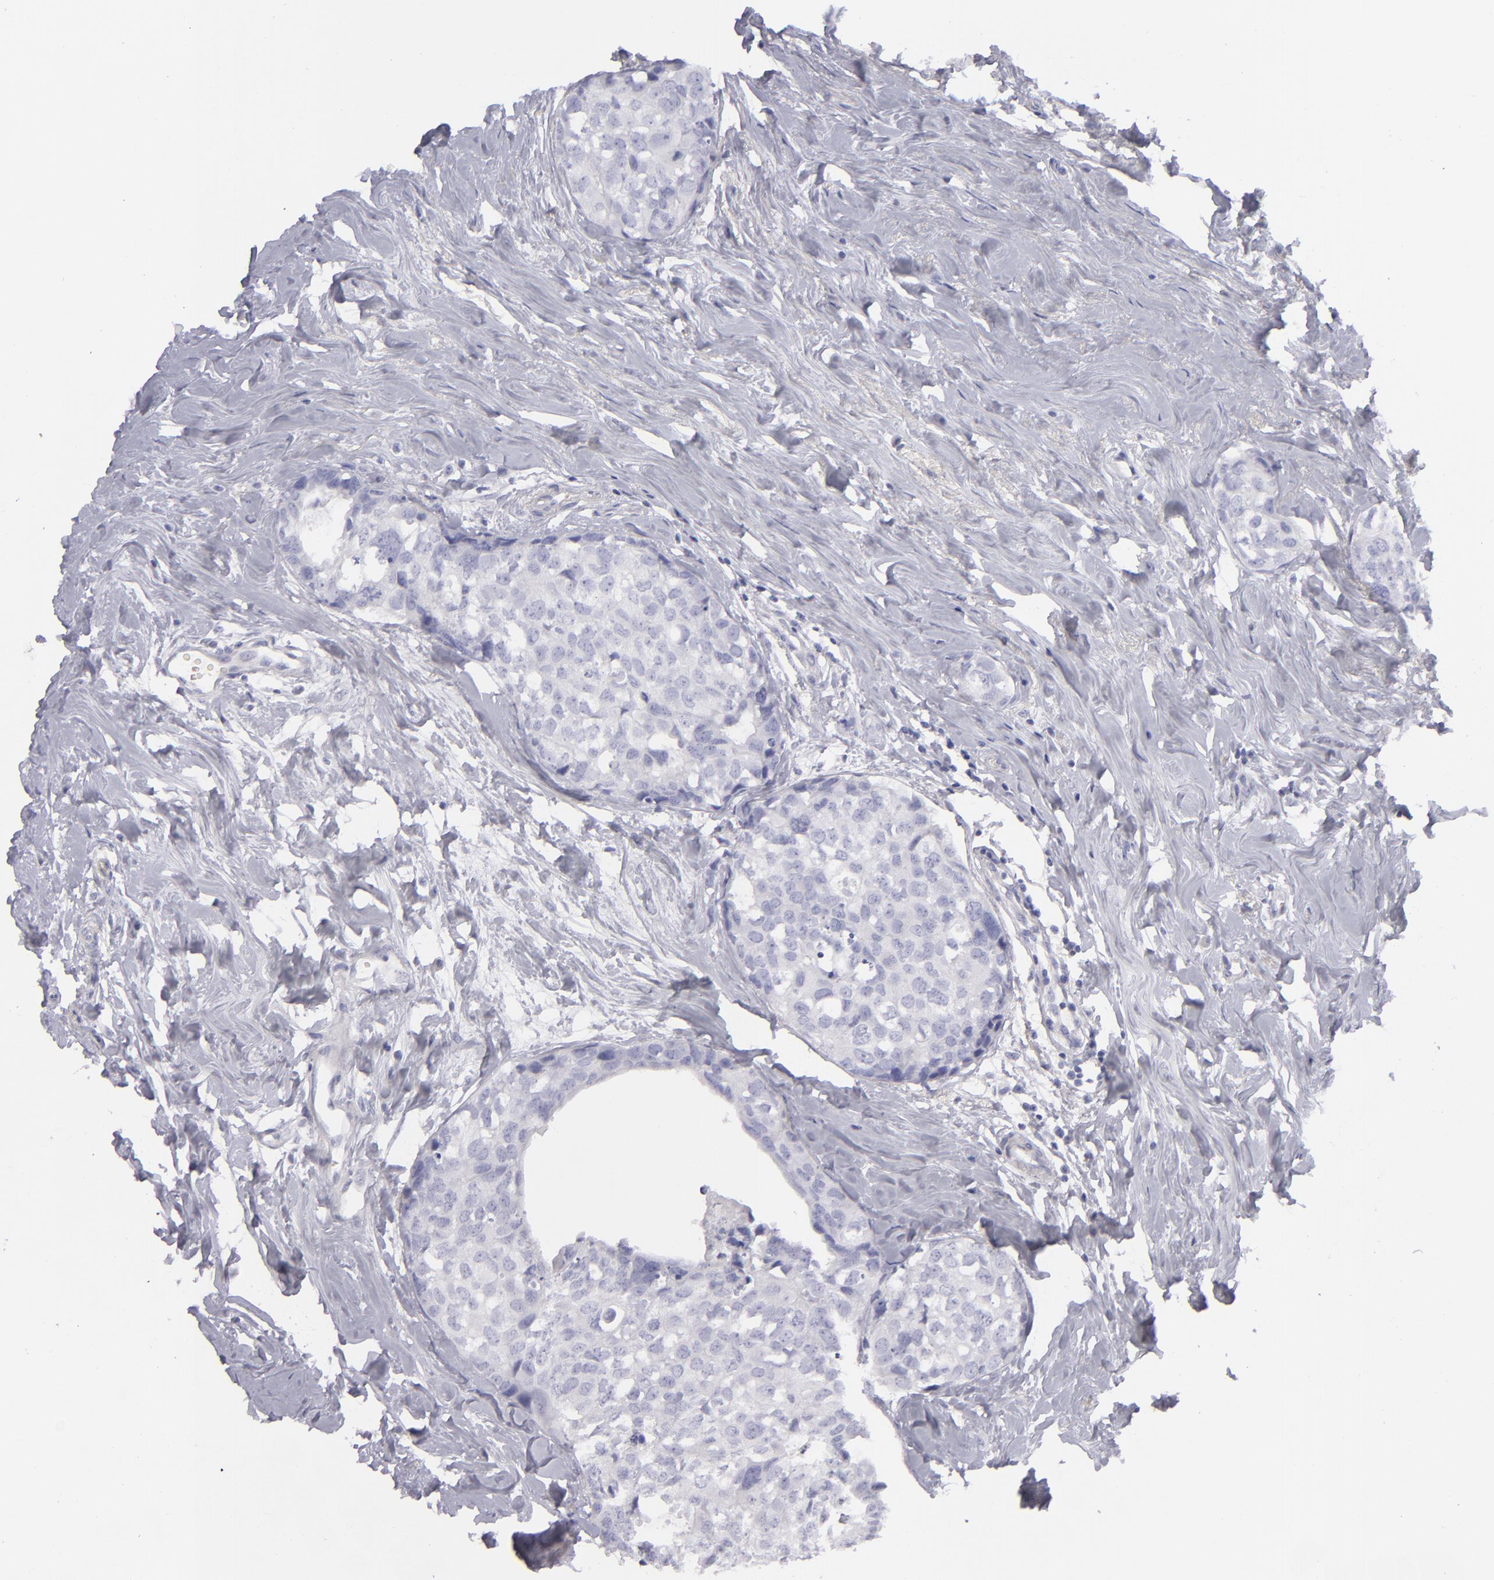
{"staining": {"intensity": "negative", "quantity": "none", "location": "none"}, "tissue": "breast cancer", "cell_type": "Tumor cells", "image_type": "cancer", "snomed": [{"axis": "morphology", "description": "Normal tissue, NOS"}, {"axis": "morphology", "description": "Duct carcinoma"}, {"axis": "topography", "description": "Breast"}], "caption": "Breast cancer was stained to show a protein in brown. There is no significant positivity in tumor cells. (DAB (3,3'-diaminobenzidine) IHC visualized using brightfield microscopy, high magnification).", "gene": "CD22", "patient": {"sex": "female", "age": 50}}